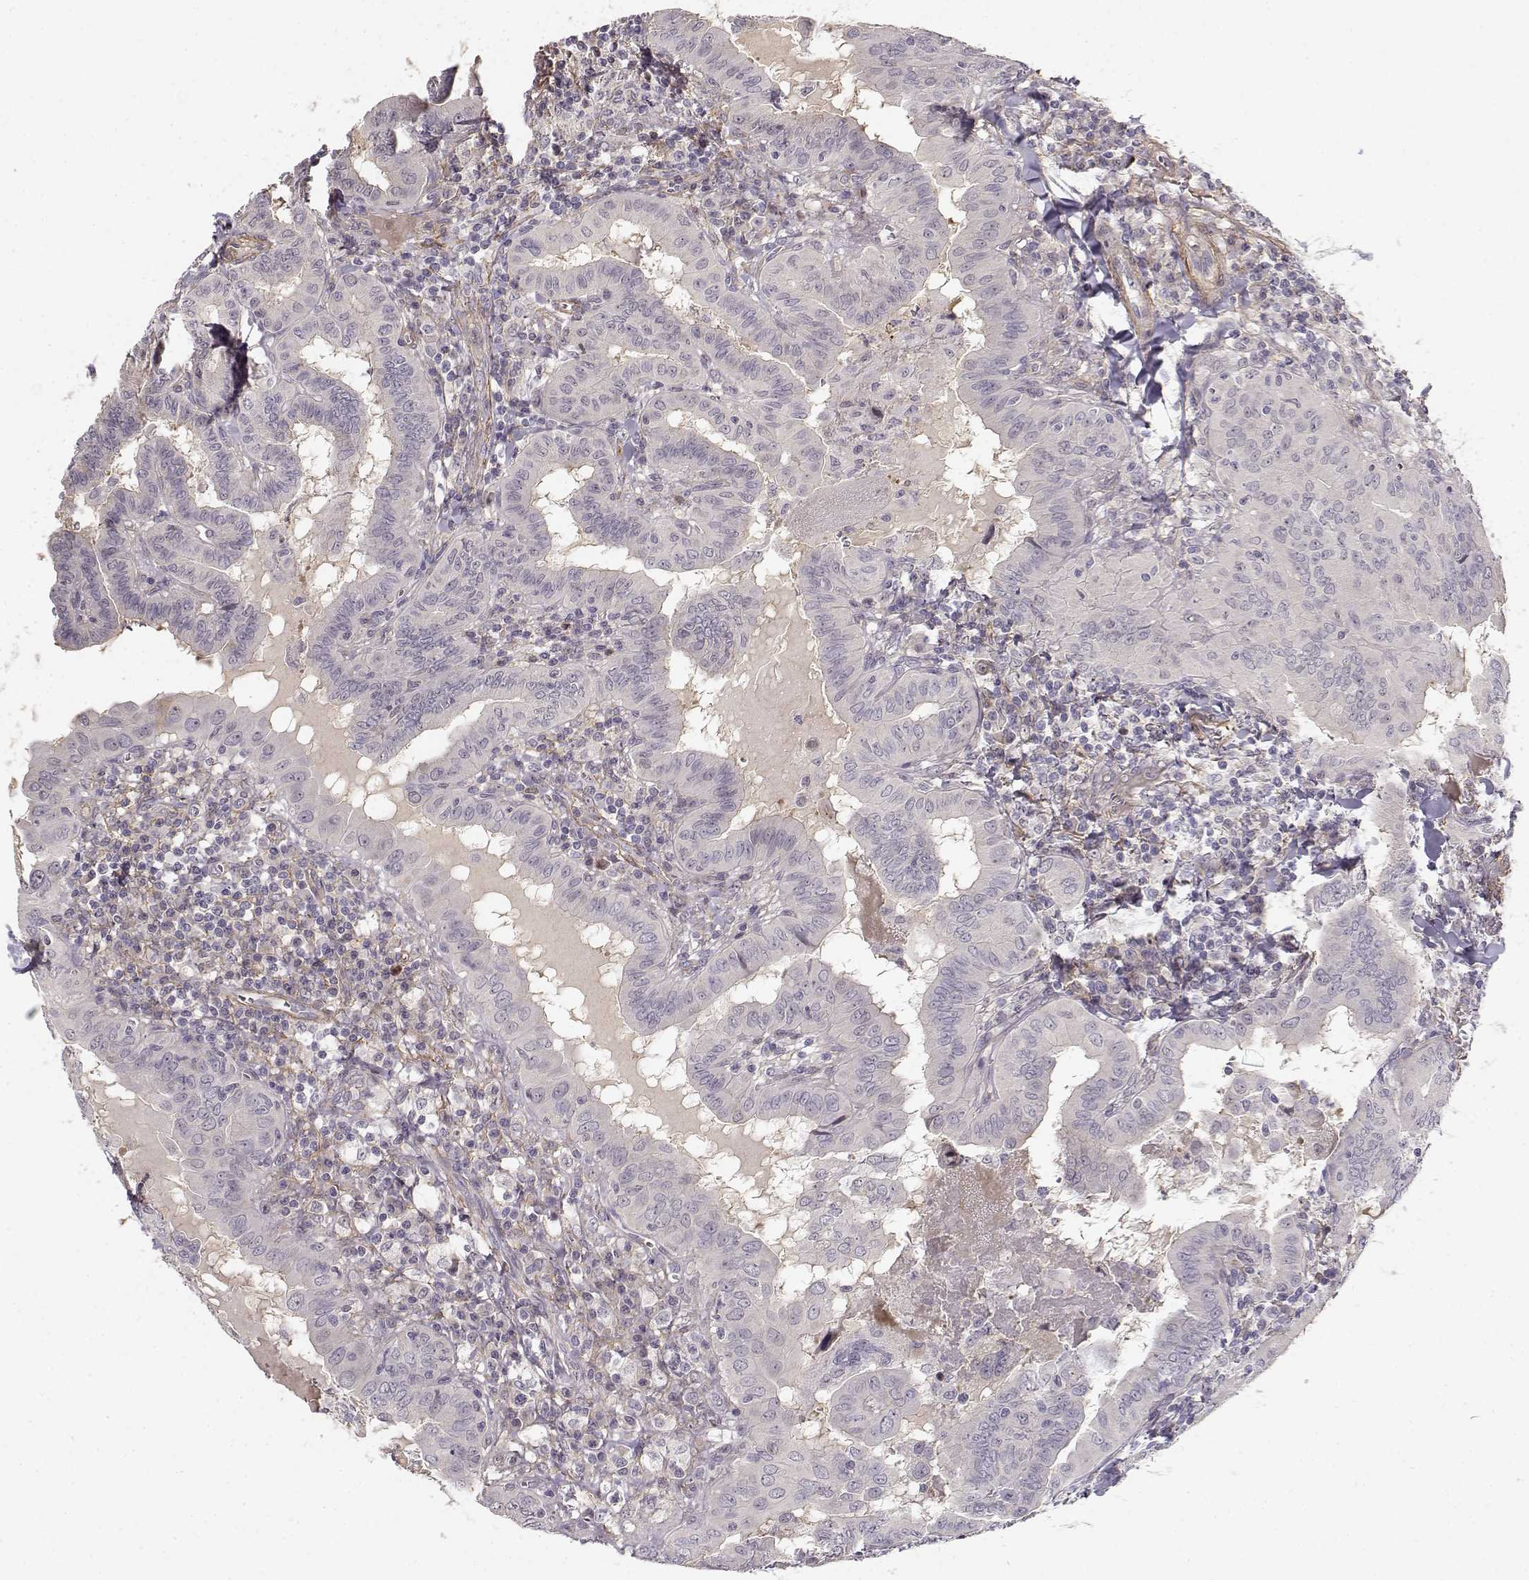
{"staining": {"intensity": "negative", "quantity": "none", "location": "none"}, "tissue": "thyroid cancer", "cell_type": "Tumor cells", "image_type": "cancer", "snomed": [{"axis": "morphology", "description": "Papillary adenocarcinoma, NOS"}, {"axis": "topography", "description": "Thyroid gland"}], "caption": "IHC of thyroid papillary adenocarcinoma displays no positivity in tumor cells.", "gene": "RGS9BP", "patient": {"sex": "female", "age": 37}}